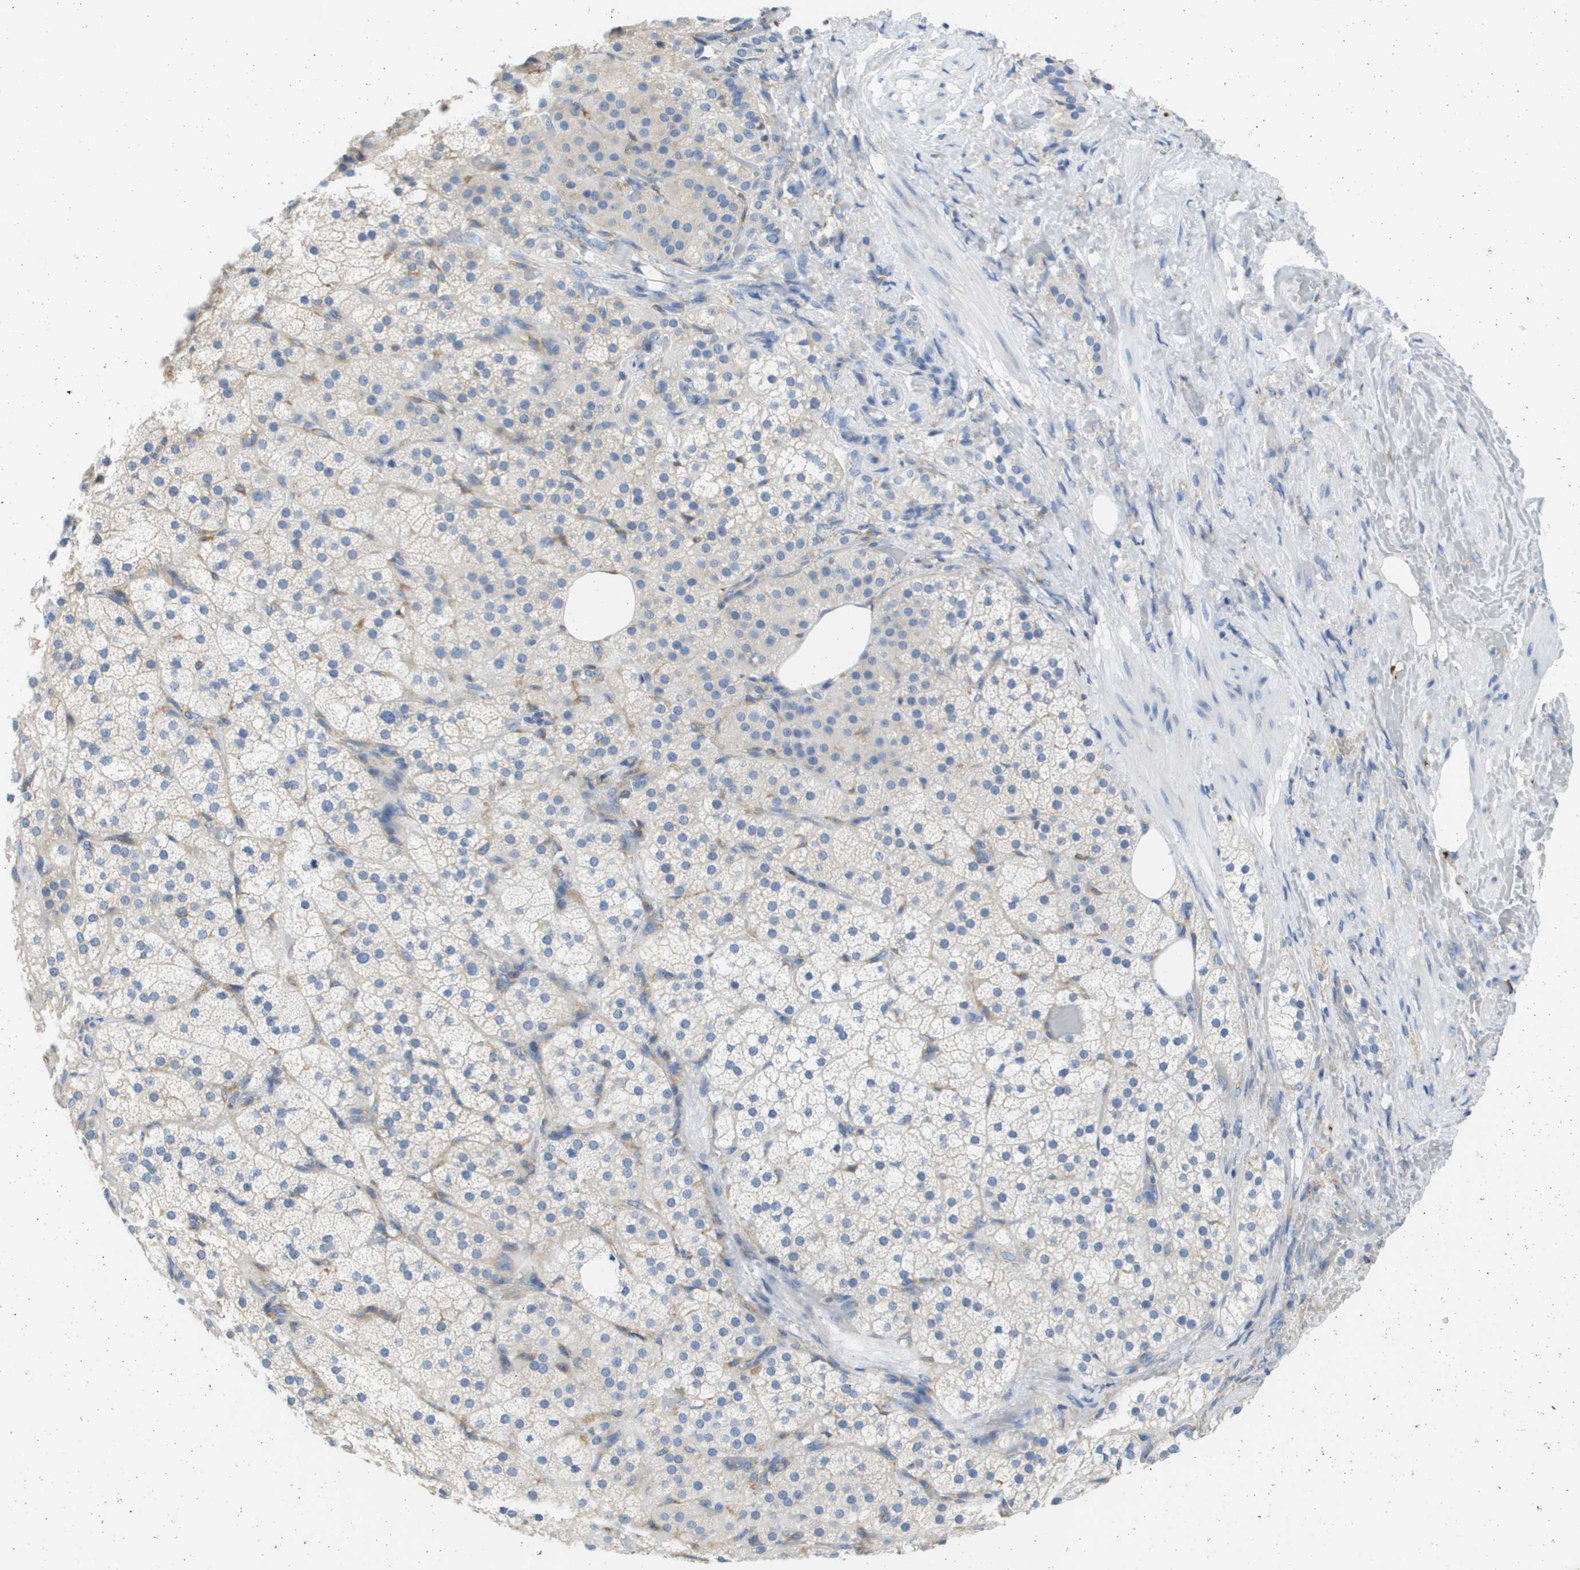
{"staining": {"intensity": "negative", "quantity": "none", "location": "none"}, "tissue": "adrenal gland", "cell_type": "Glandular cells", "image_type": "normal", "snomed": [{"axis": "morphology", "description": "Normal tissue, NOS"}, {"axis": "topography", "description": "Adrenal gland"}], "caption": "Immunohistochemistry micrograph of normal adrenal gland: adrenal gland stained with DAB shows no significant protein staining in glandular cells. Nuclei are stained in blue.", "gene": "SDR42E1", "patient": {"sex": "female", "age": 59}}